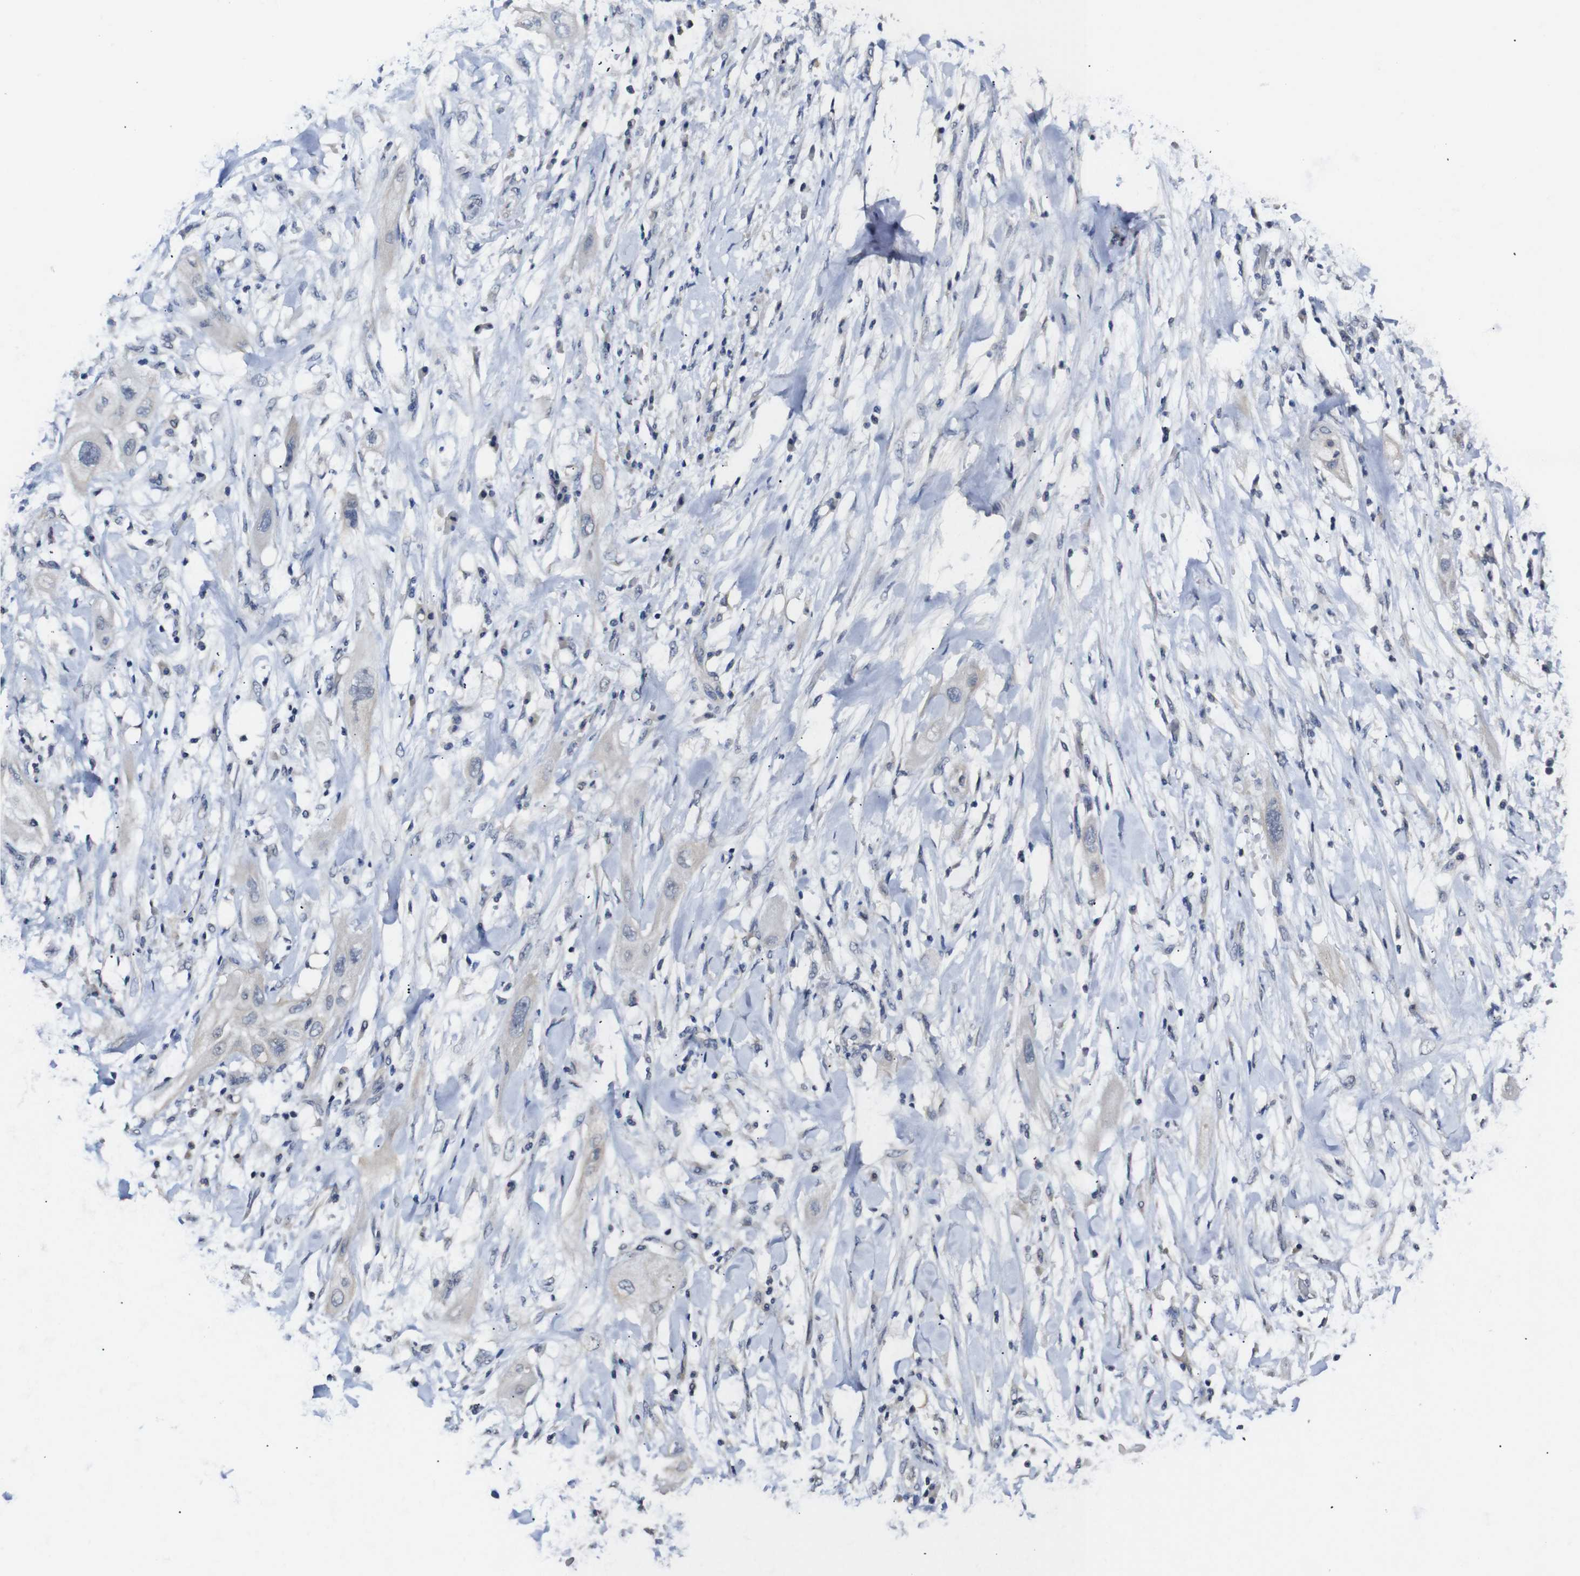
{"staining": {"intensity": "negative", "quantity": "none", "location": "none"}, "tissue": "lung cancer", "cell_type": "Tumor cells", "image_type": "cancer", "snomed": [{"axis": "morphology", "description": "Squamous cell carcinoma, NOS"}, {"axis": "topography", "description": "Lung"}], "caption": "An immunohistochemistry (IHC) histopathology image of lung squamous cell carcinoma is shown. There is no staining in tumor cells of lung squamous cell carcinoma.", "gene": "HNF1A", "patient": {"sex": "female", "age": 47}}